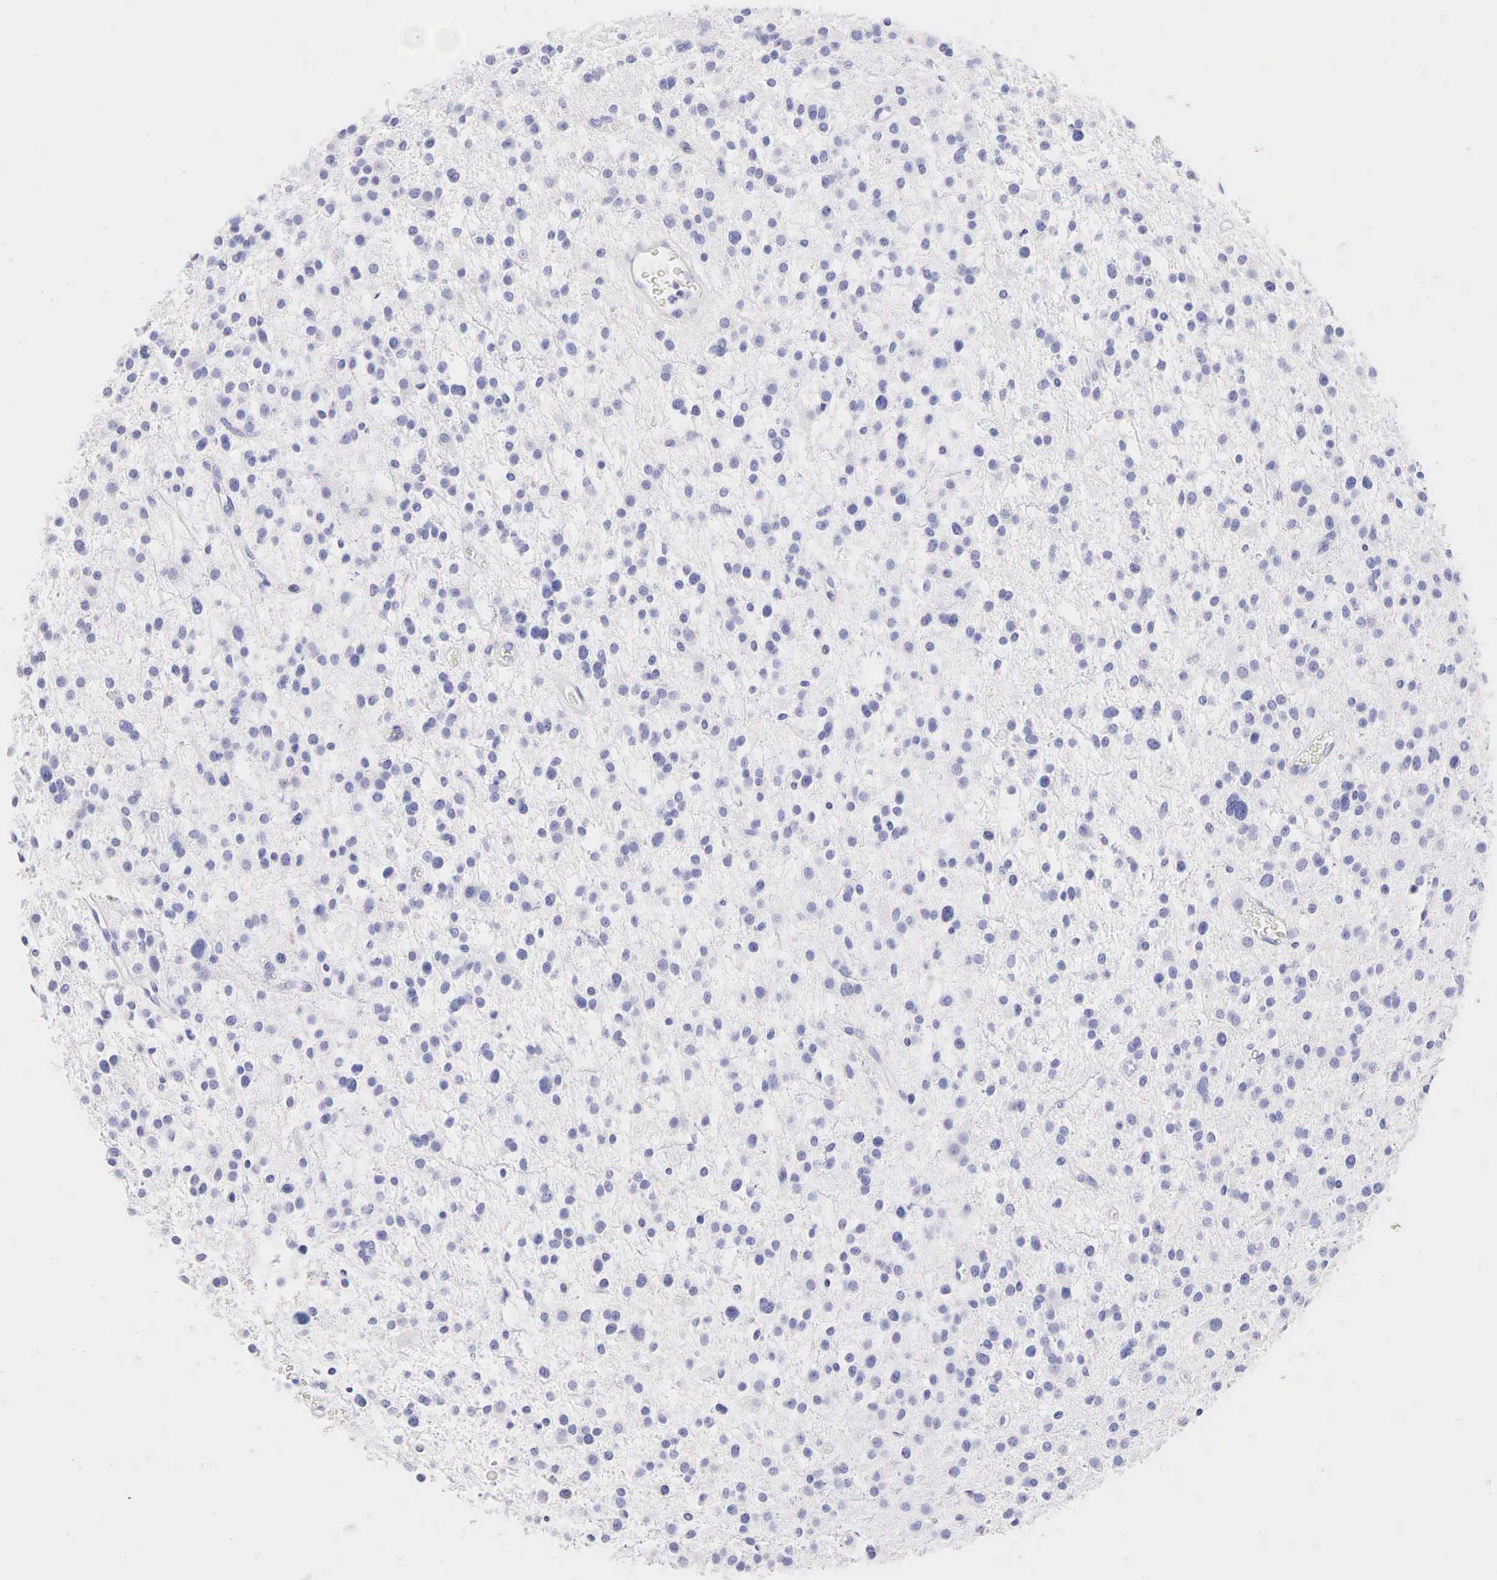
{"staining": {"intensity": "negative", "quantity": "none", "location": "none"}, "tissue": "glioma", "cell_type": "Tumor cells", "image_type": "cancer", "snomed": [{"axis": "morphology", "description": "Glioma, malignant, Low grade"}, {"axis": "topography", "description": "Brain"}], "caption": "There is no significant positivity in tumor cells of low-grade glioma (malignant).", "gene": "KRT14", "patient": {"sex": "female", "age": 36}}